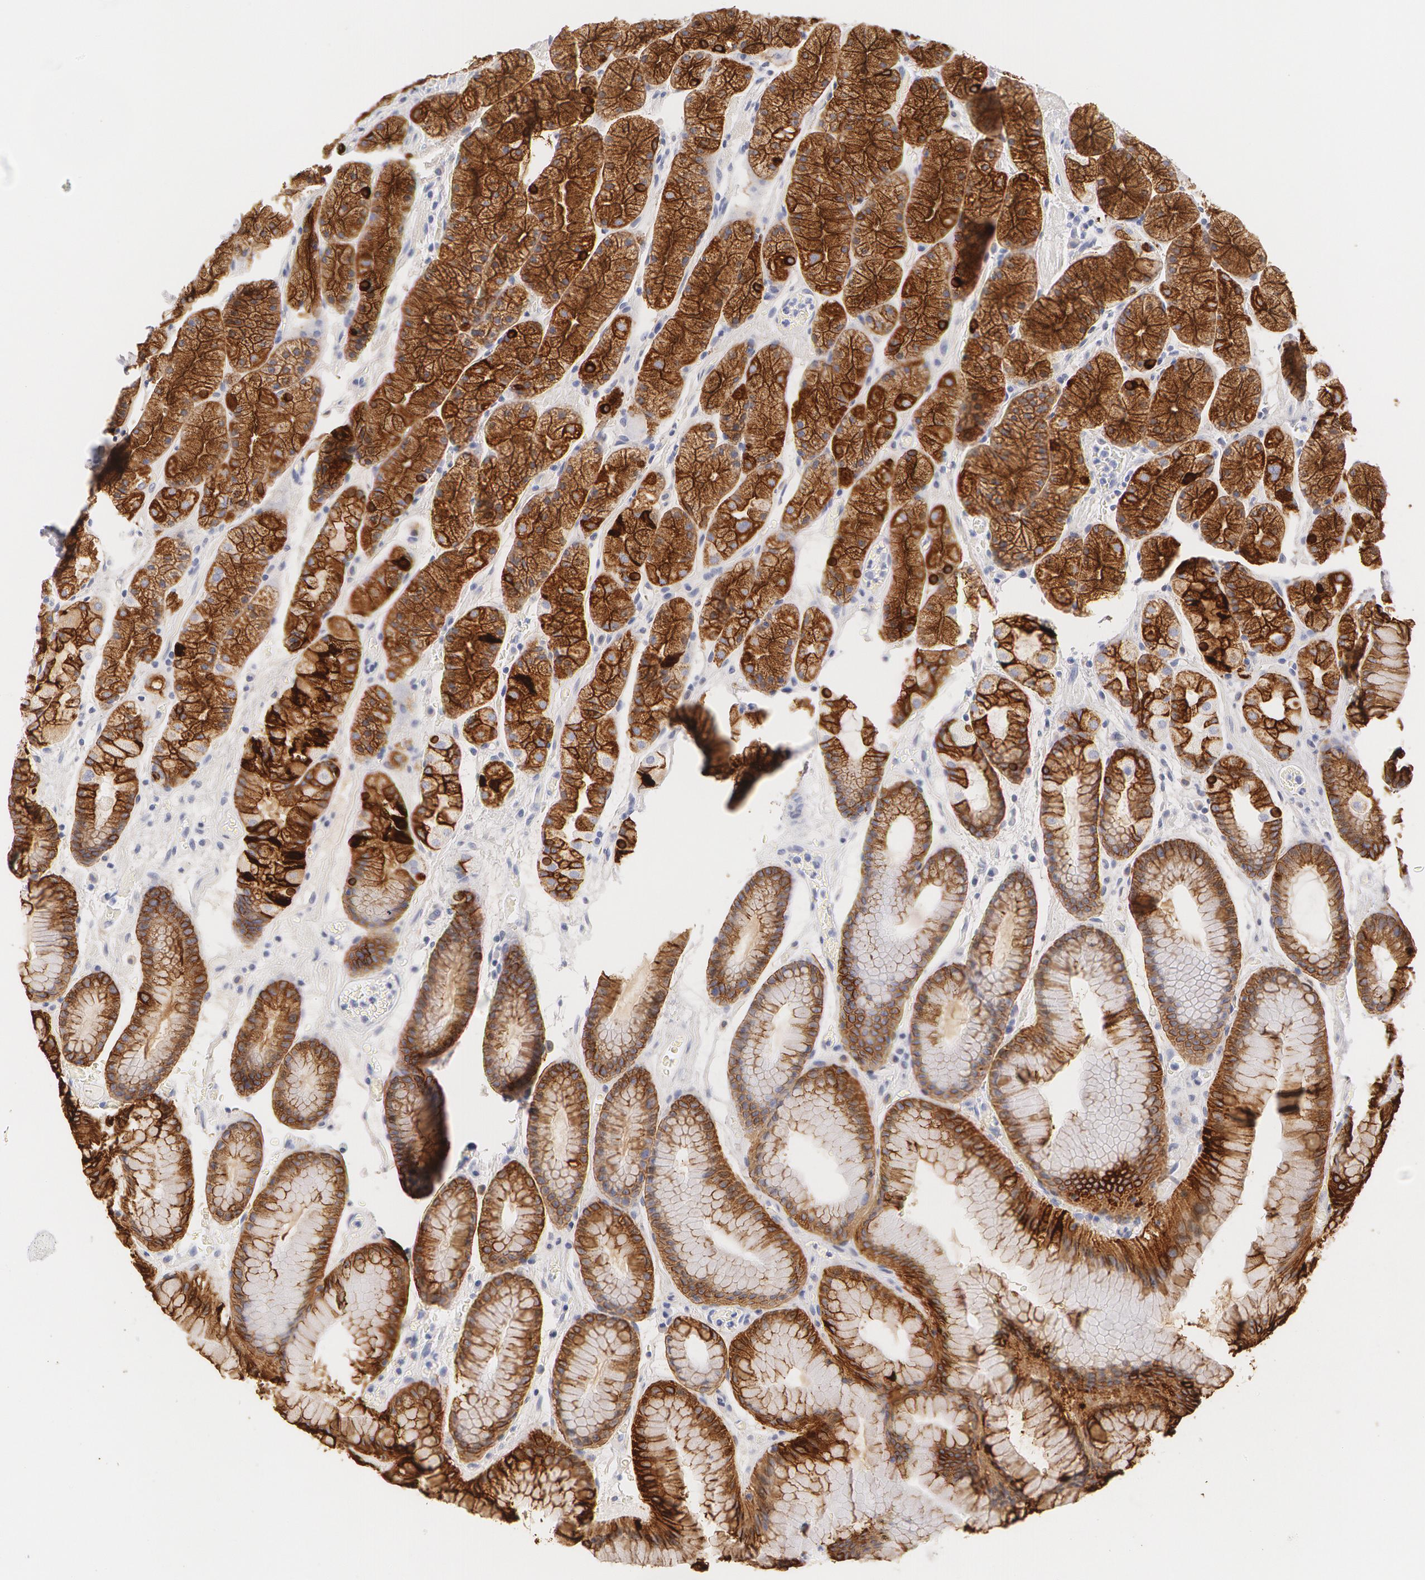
{"staining": {"intensity": "moderate", "quantity": ">75%", "location": "cytoplasmic/membranous"}, "tissue": "stomach", "cell_type": "Glandular cells", "image_type": "normal", "snomed": [{"axis": "morphology", "description": "Normal tissue, NOS"}, {"axis": "topography", "description": "Stomach, upper"}], "caption": "Immunohistochemical staining of unremarkable human stomach exhibits moderate cytoplasmic/membranous protein positivity in about >75% of glandular cells.", "gene": "KRT8", "patient": {"sex": "male", "age": 72}}